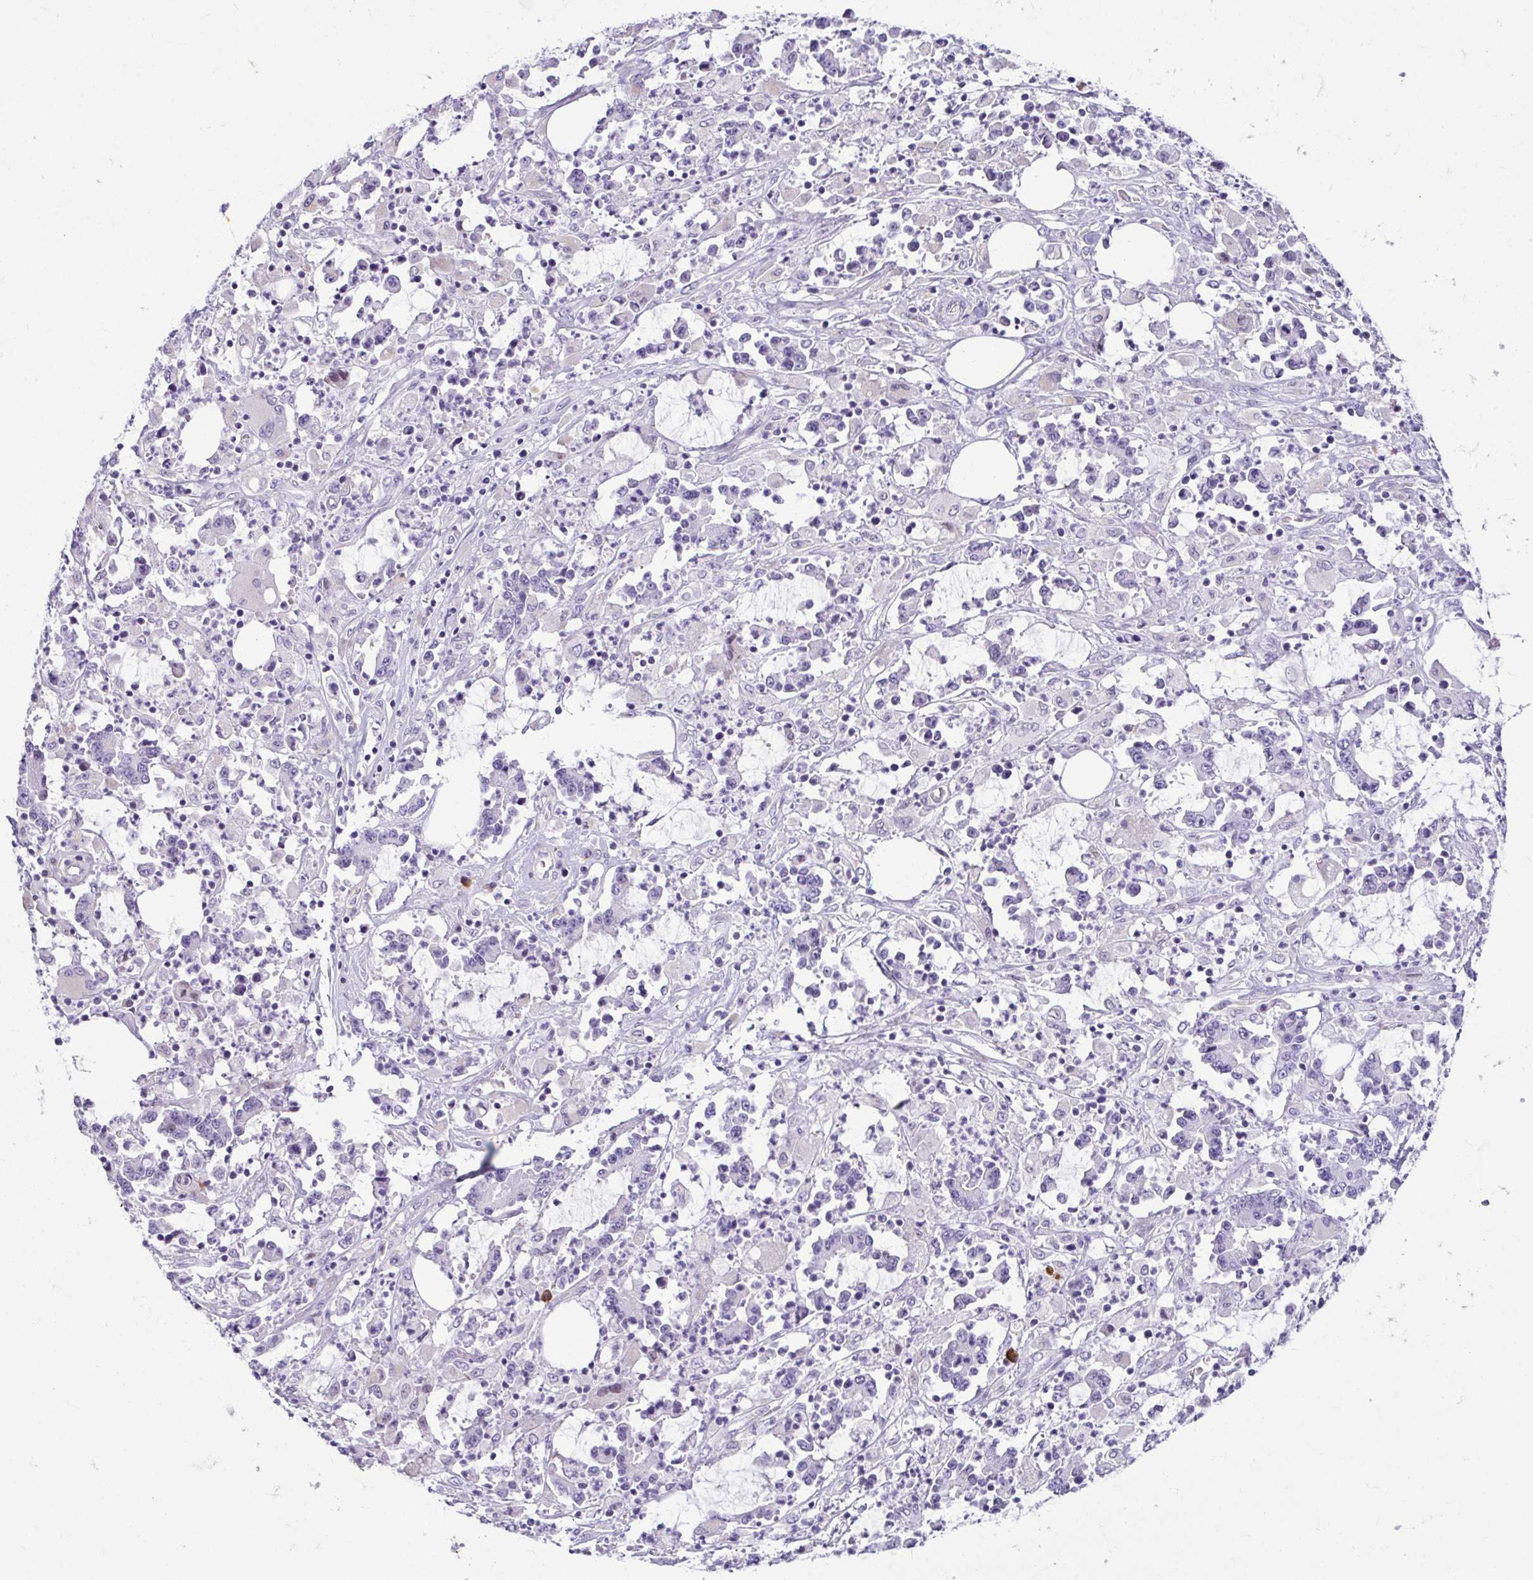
{"staining": {"intensity": "negative", "quantity": "none", "location": "none"}, "tissue": "stomach cancer", "cell_type": "Tumor cells", "image_type": "cancer", "snomed": [{"axis": "morphology", "description": "Adenocarcinoma, NOS"}, {"axis": "topography", "description": "Stomach, upper"}], "caption": "There is no significant expression in tumor cells of stomach adenocarcinoma.", "gene": "SERPINI1", "patient": {"sex": "male", "age": 68}}